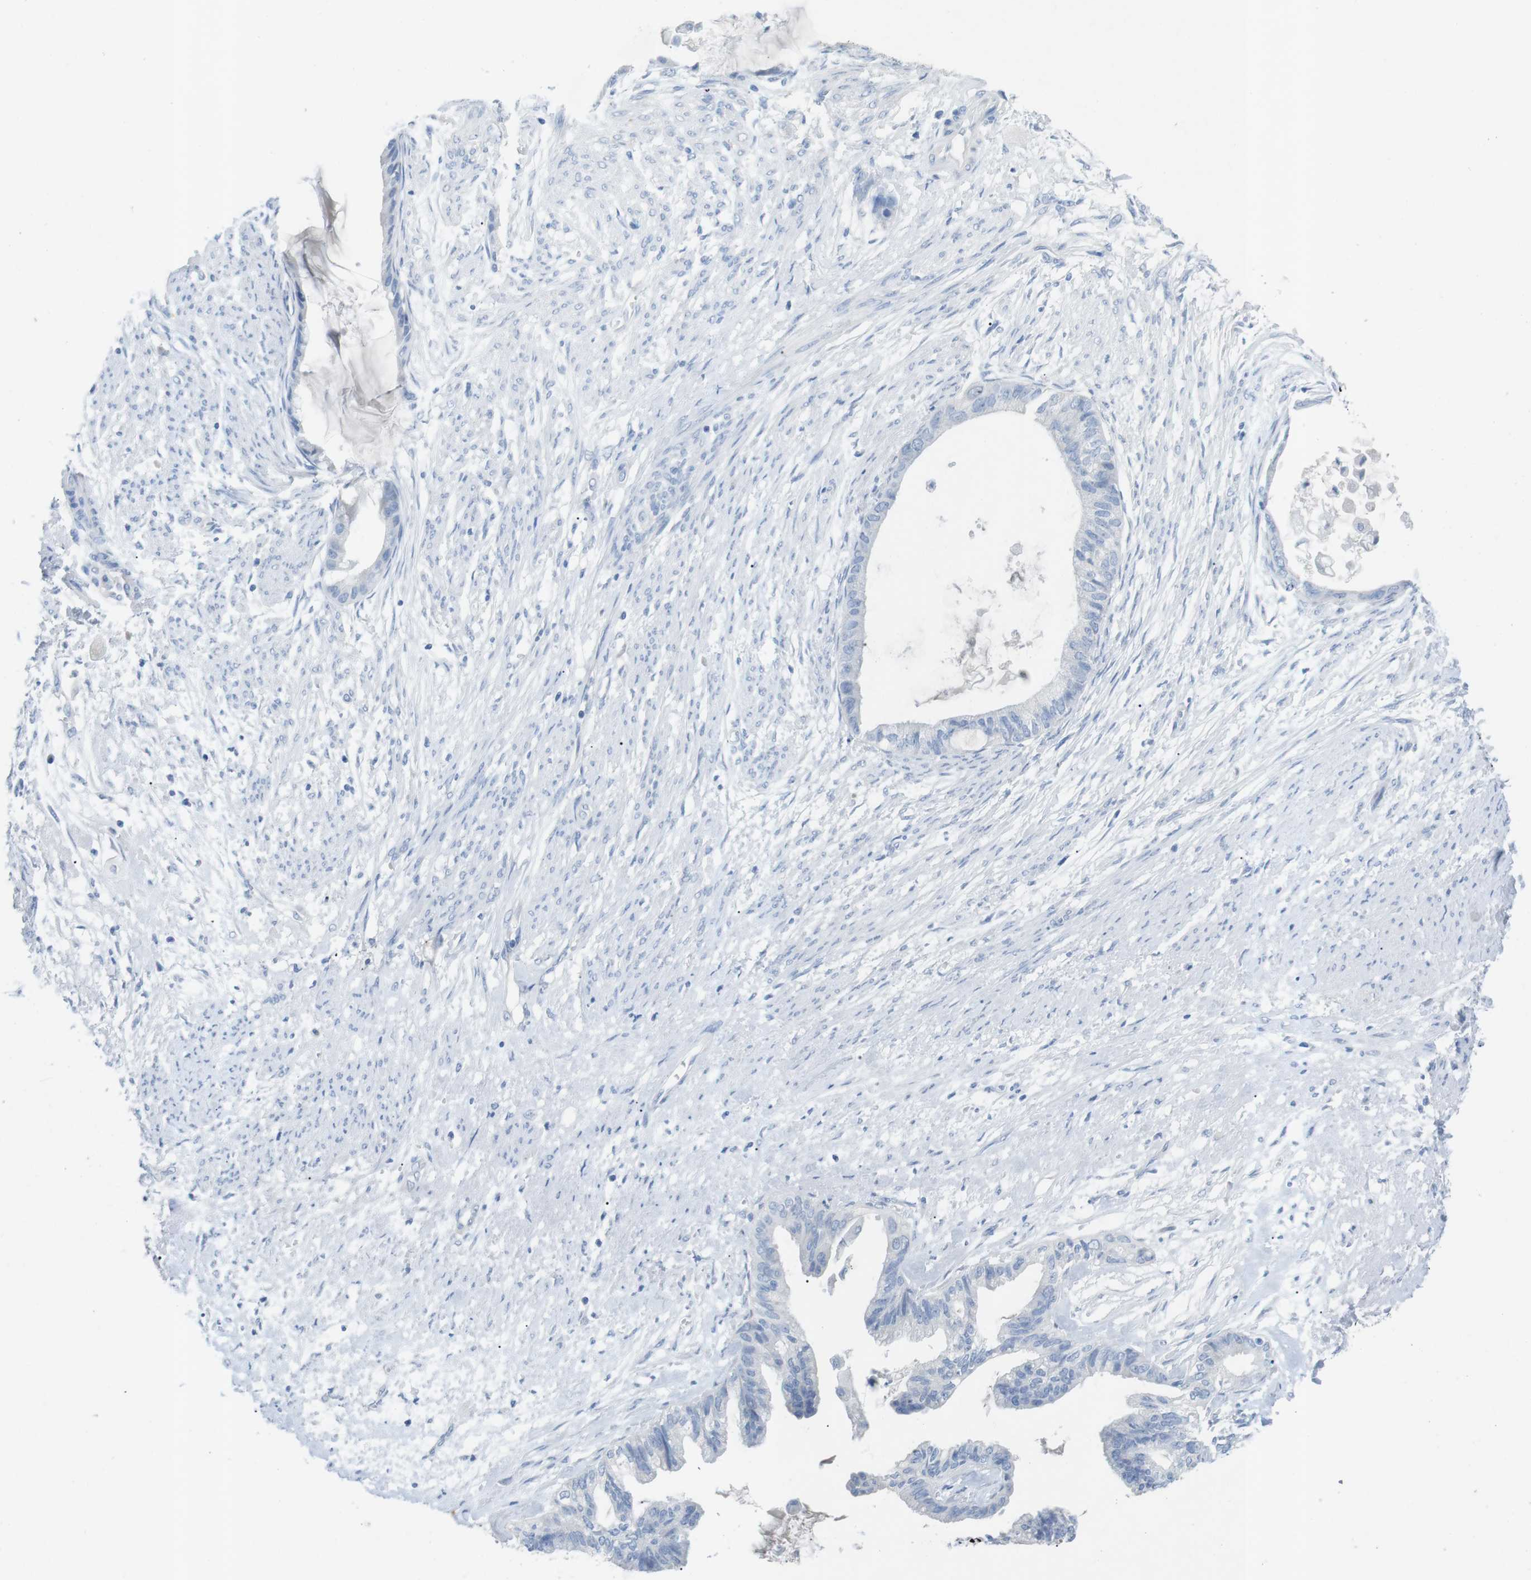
{"staining": {"intensity": "negative", "quantity": "none", "location": "none"}, "tissue": "cervical cancer", "cell_type": "Tumor cells", "image_type": "cancer", "snomed": [{"axis": "morphology", "description": "Normal tissue, NOS"}, {"axis": "morphology", "description": "Adenocarcinoma, NOS"}, {"axis": "topography", "description": "Cervix"}, {"axis": "topography", "description": "Endometrium"}], "caption": "A high-resolution photomicrograph shows IHC staining of cervical cancer (adenocarcinoma), which demonstrates no significant expression in tumor cells.", "gene": "SALL4", "patient": {"sex": "female", "age": 86}}